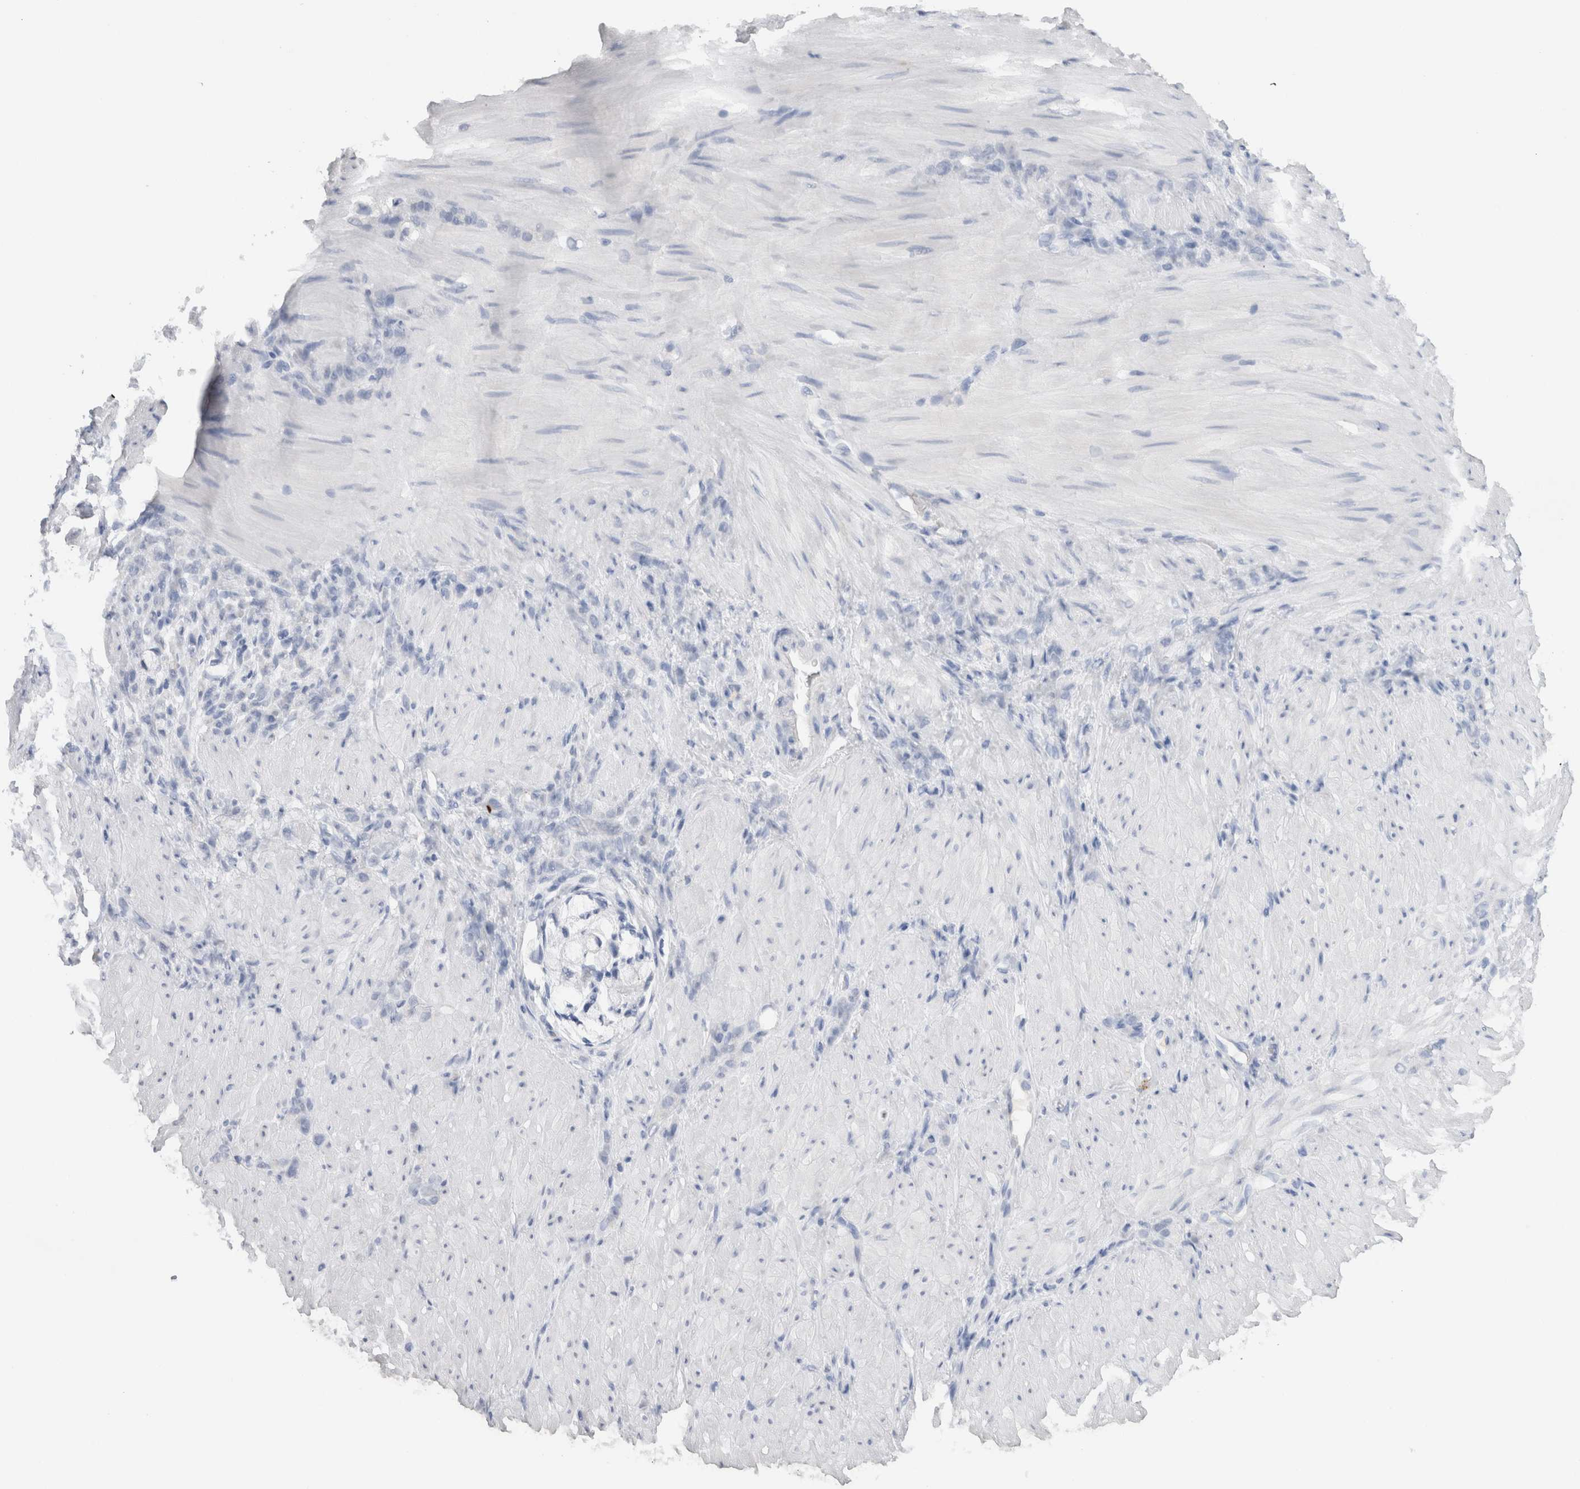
{"staining": {"intensity": "negative", "quantity": "none", "location": "none"}, "tissue": "stomach cancer", "cell_type": "Tumor cells", "image_type": "cancer", "snomed": [{"axis": "morphology", "description": "Normal tissue, NOS"}, {"axis": "morphology", "description": "Adenocarcinoma, NOS"}, {"axis": "topography", "description": "Stomach"}], "caption": "Tumor cells show no significant protein positivity in stomach adenocarcinoma.", "gene": "LAMP3", "patient": {"sex": "male", "age": 82}}